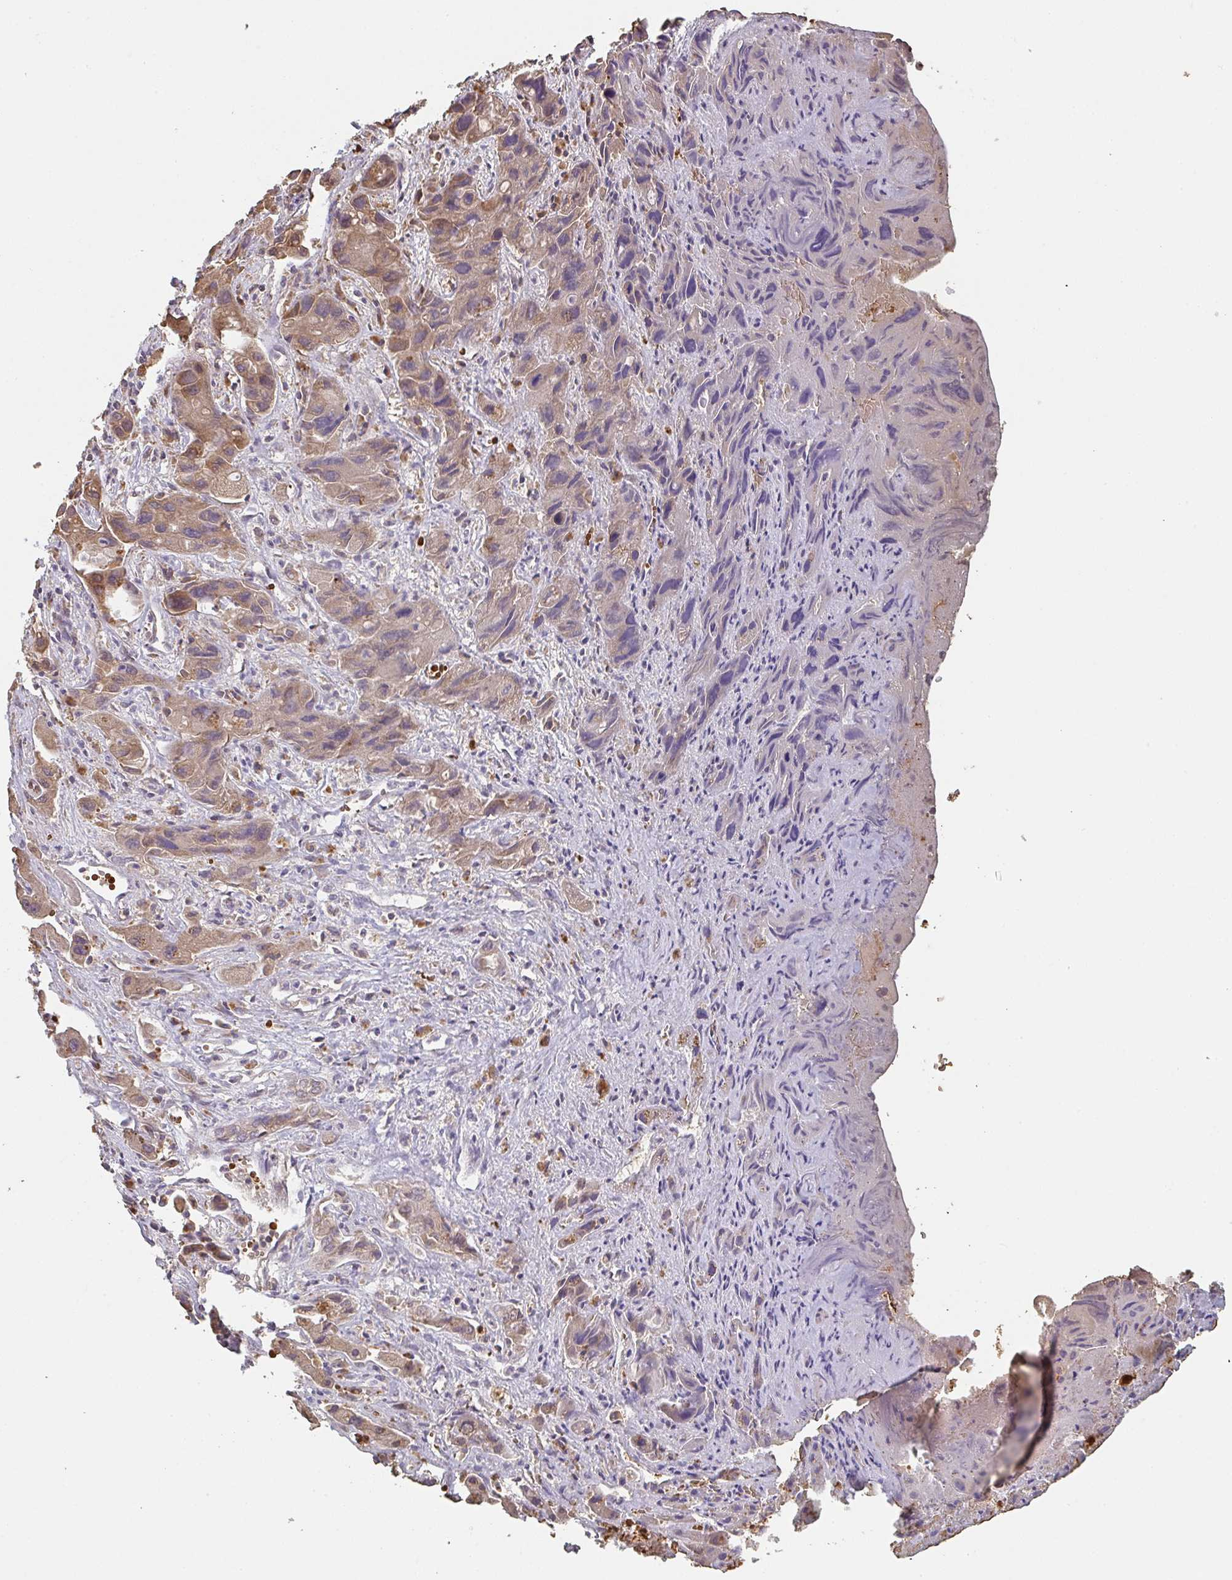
{"staining": {"intensity": "moderate", "quantity": ">75%", "location": "cytoplasmic/membranous"}, "tissue": "liver cancer", "cell_type": "Tumor cells", "image_type": "cancer", "snomed": [{"axis": "morphology", "description": "Cholangiocarcinoma"}, {"axis": "topography", "description": "Liver"}], "caption": "This micrograph reveals immunohistochemistry (IHC) staining of human liver cancer (cholangiocarcinoma), with medium moderate cytoplasmic/membranous expression in approximately >75% of tumor cells.", "gene": "POLG", "patient": {"sex": "male", "age": 67}}